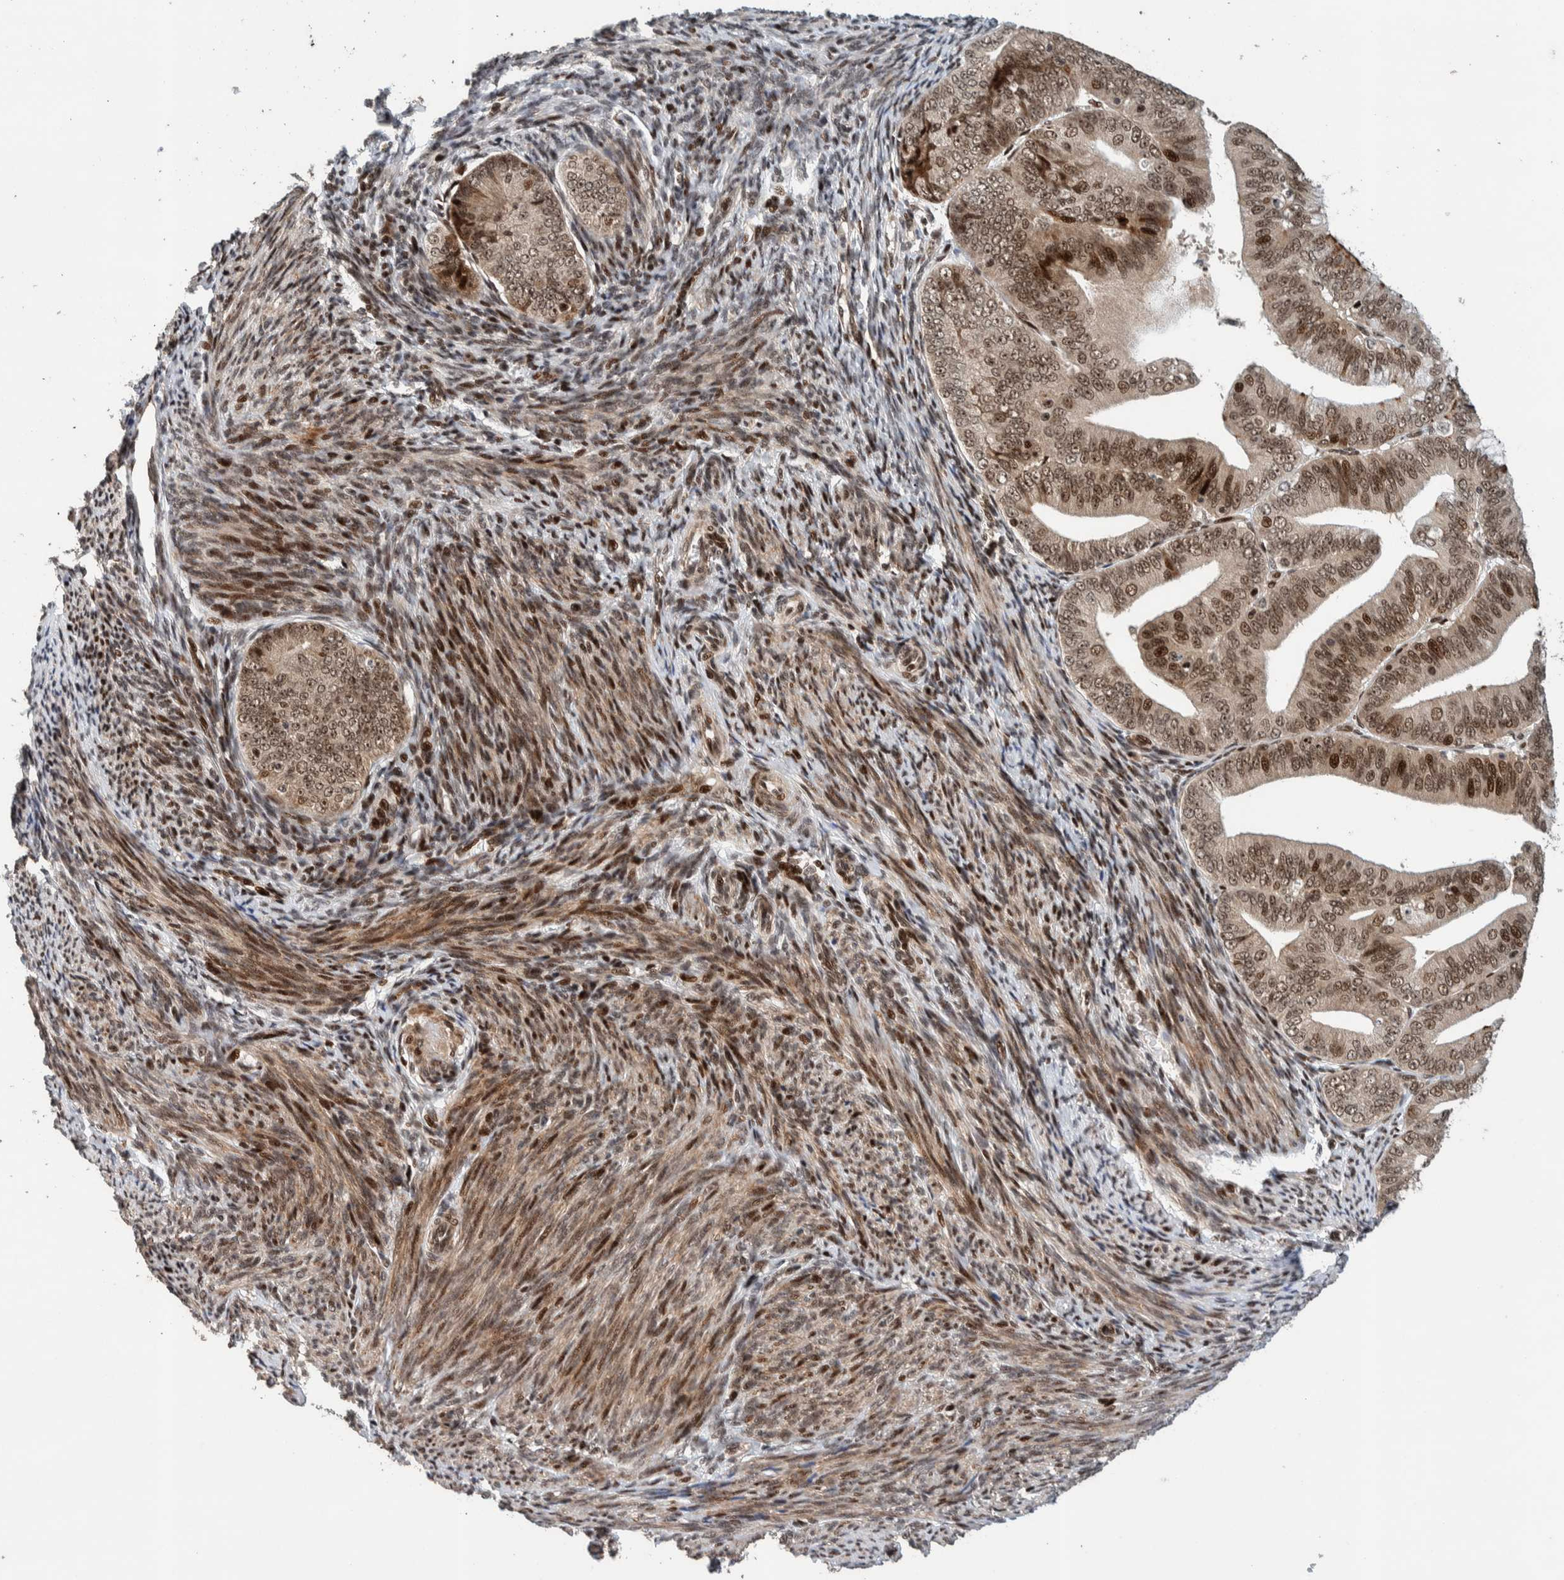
{"staining": {"intensity": "moderate", "quantity": ">75%", "location": "cytoplasmic/membranous,nuclear"}, "tissue": "endometrial cancer", "cell_type": "Tumor cells", "image_type": "cancer", "snomed": [{"axis": "morphology", "description": "Adenocarcinoma, NOS"}, {"axis": "topography", "description": "Endometrium"}], "caption": "Human endometrial cancer (adenocarcinoma) stained for a protein (brown) reveals moderate cytoplasmic/membranous and nuclear positive expression in about >75% of tumor cells.", "gene": "CHD4", "patient": {"sex": "female", "age": 63}}